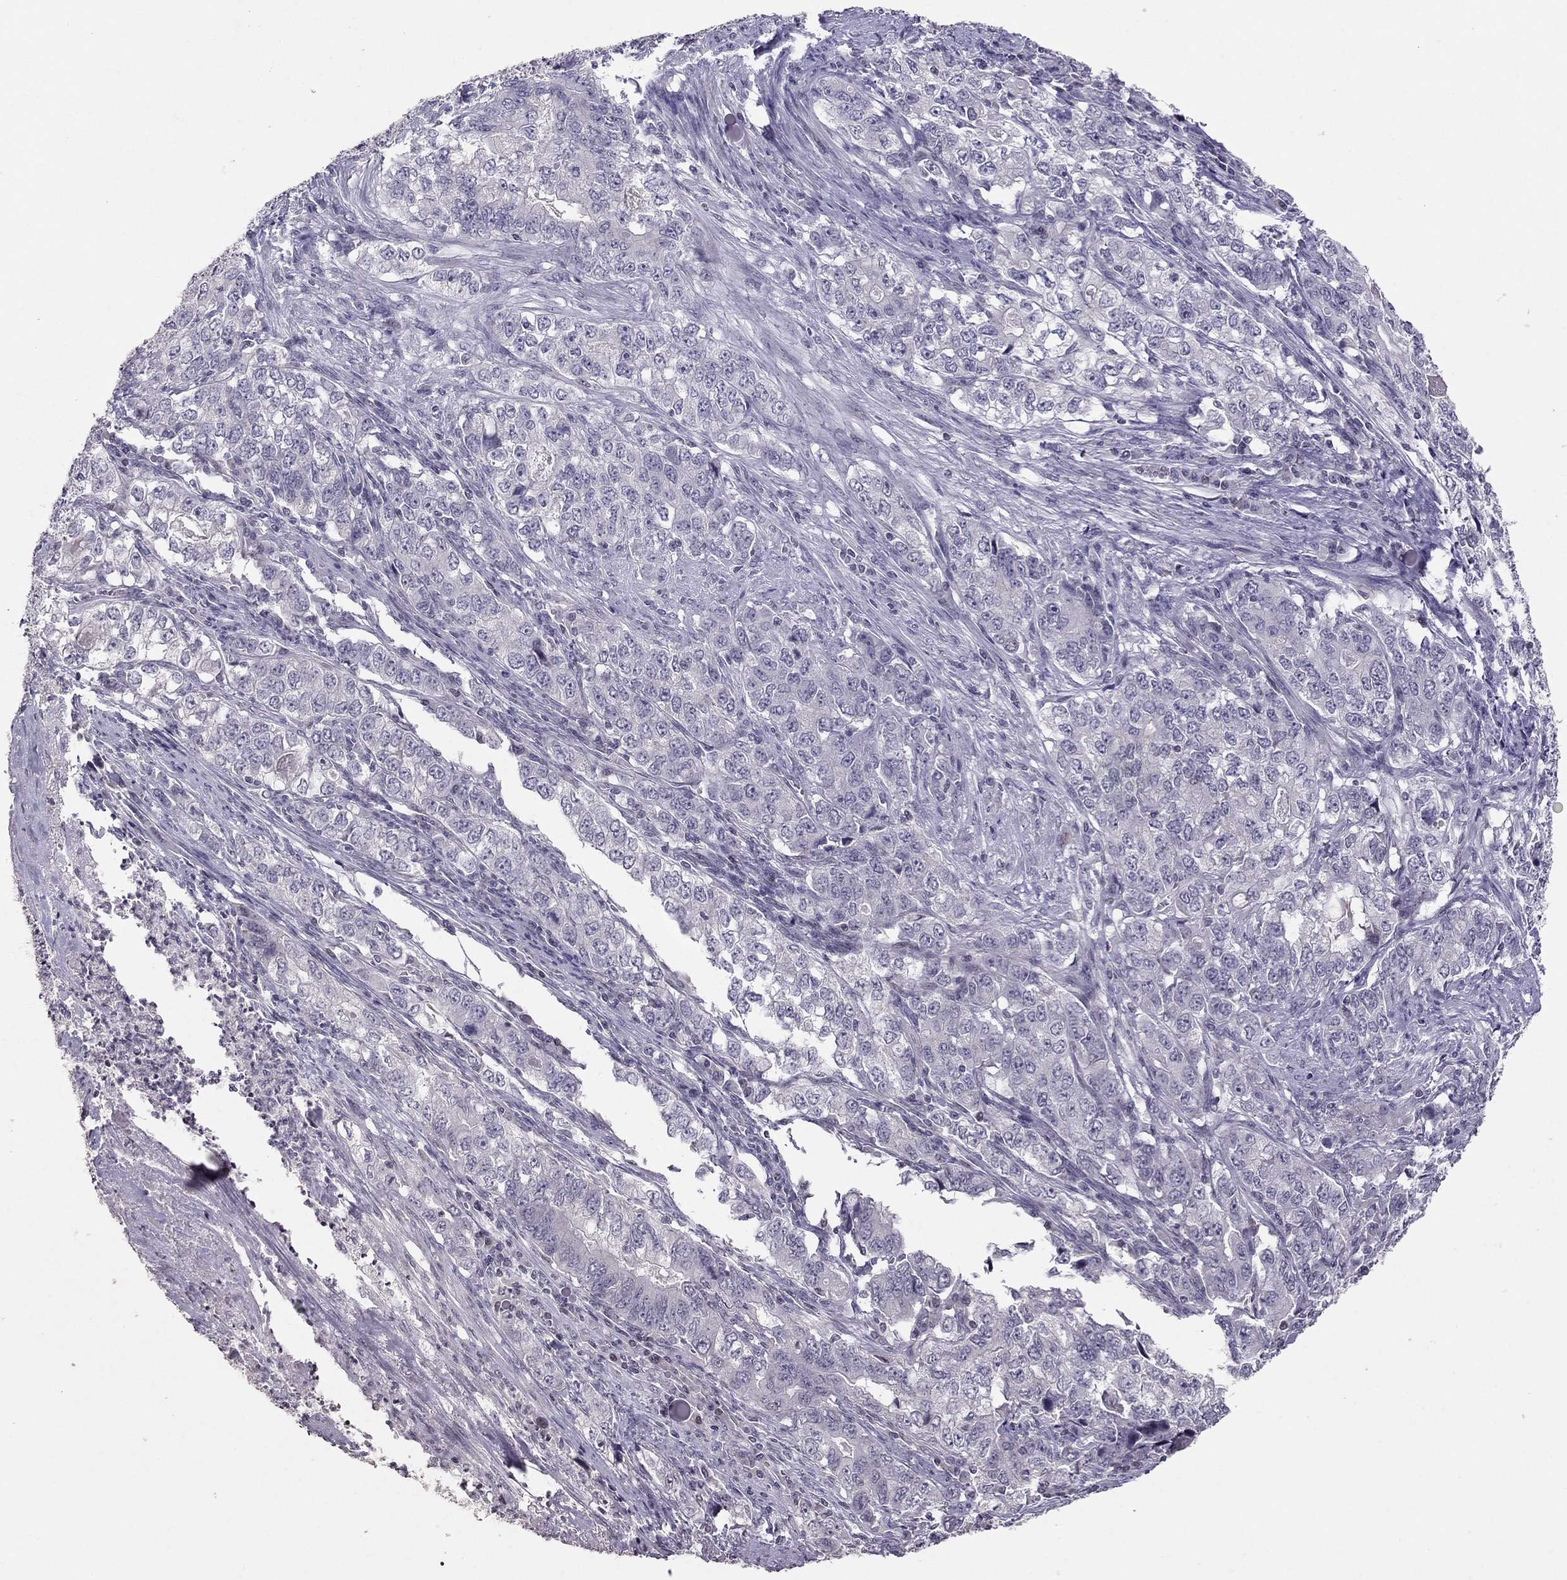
{"staining": {"intensity": "negative", "quantity": "none", "location": "none"}, "tissue": "stomach cancer", "cell_type": "Tumor cells", "image_type": "cancer", "snomed": [{"axis": "morphology", "description": "Adenocarcinoma, NOS"}, {"axis": "topography", "description": "Stomach, lower"}], "caption": "This is a photomicrograph of immunohistochemistry staining of stomach cancer (adenocarcinoma), which shows no staining in tumor cells.", "gene": "TSHB", "patient": {"sex": "female", "age": 72}}